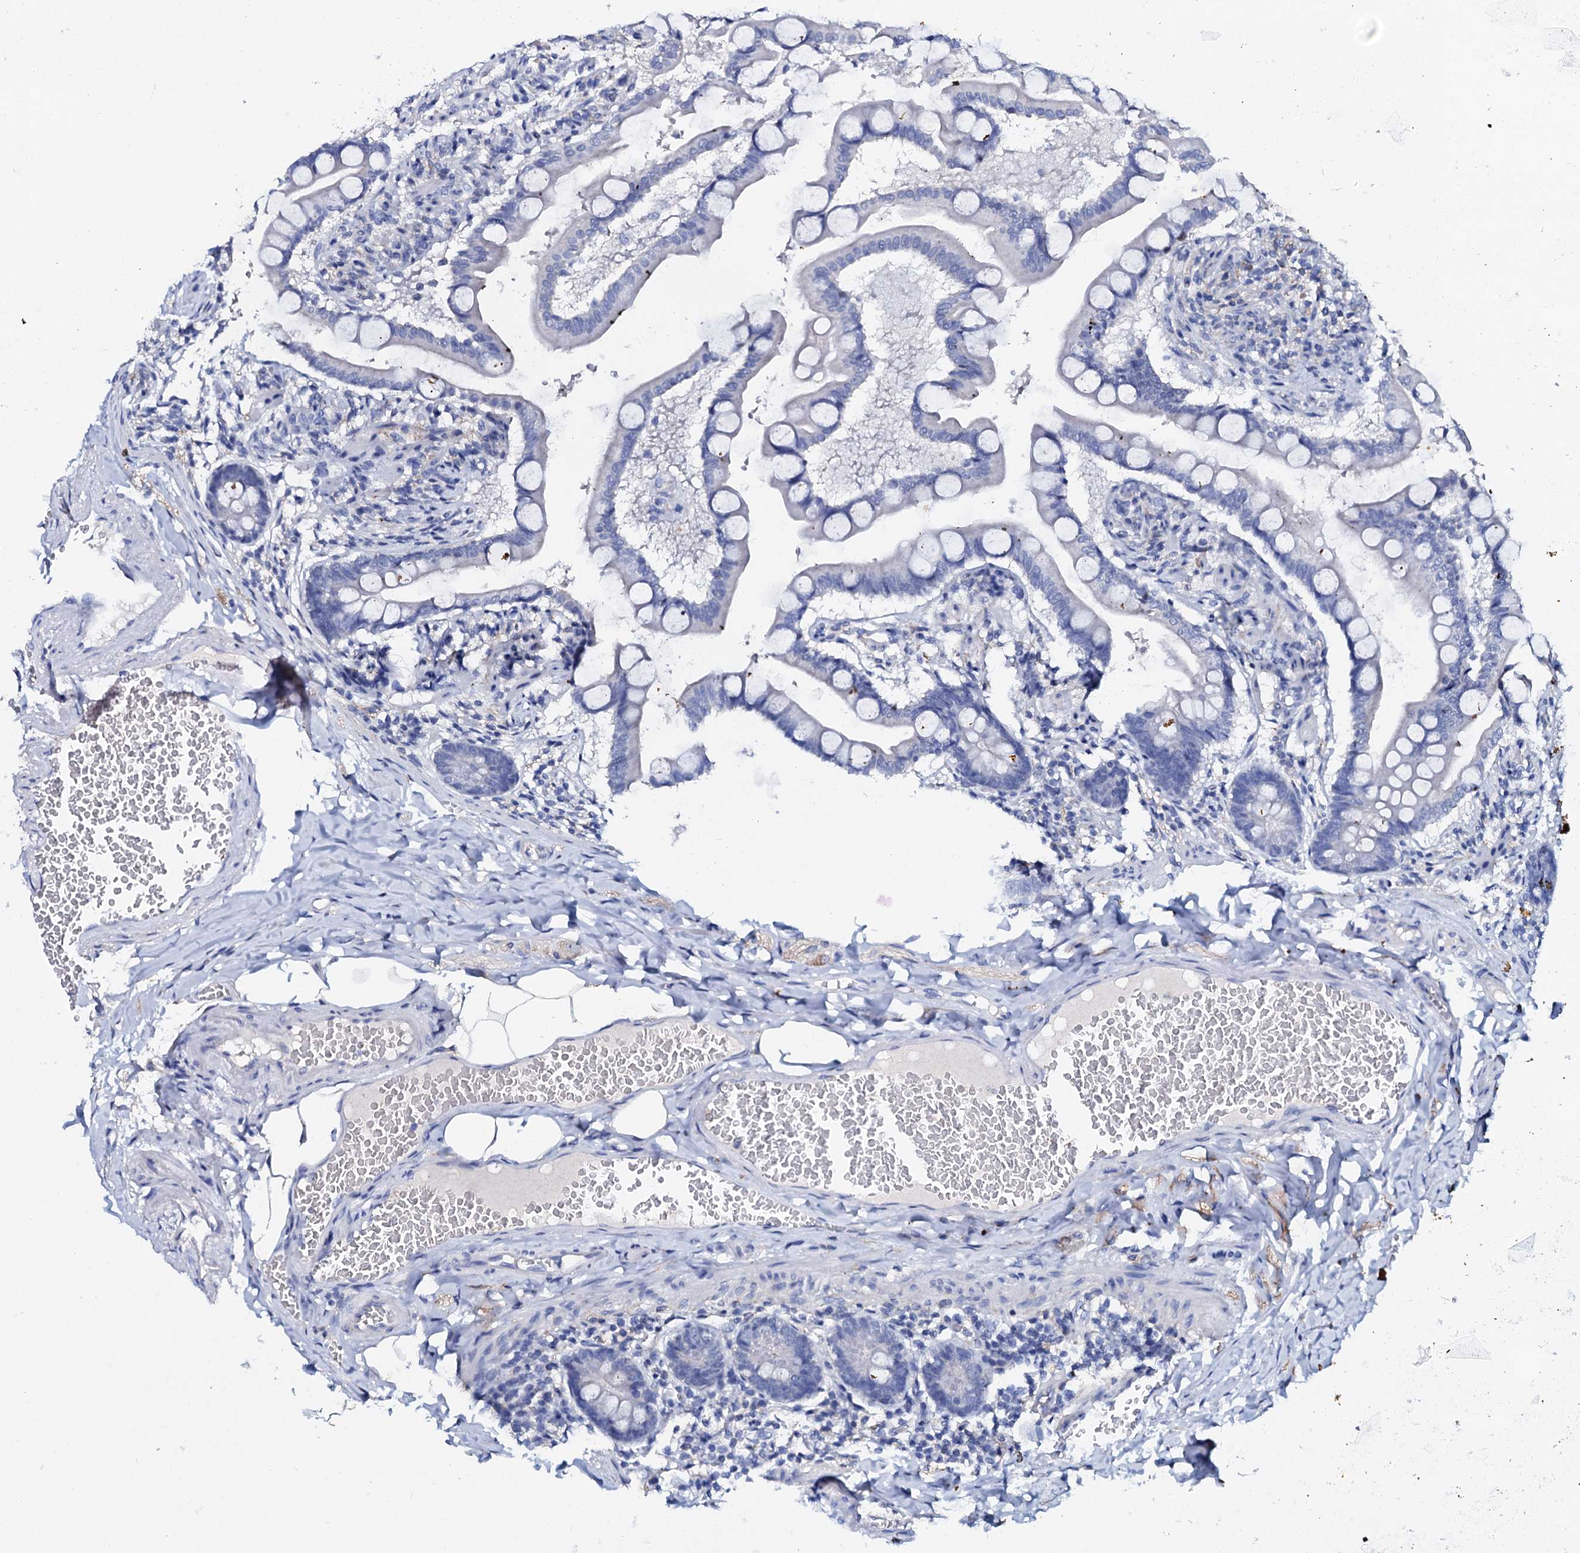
{"staining": {"intensity": "negative", "quantity": "none", "location": "none"}, "tissue": "small intestine", "cell_type": "Glandular cells", "image_type": "normal", "snomed": [{"axis": "morphology", "description": "Normal tissue, NOS"}, {"axis": "topography", "description": "Small intestine"}], "caption": "High power microscopy histopathology image of an IHC photomicrograph of benign small intestine, revealing no significant expression in glandular cells.", "gene": "AMER2", "patient": {"sex": "male", "age": 41}}